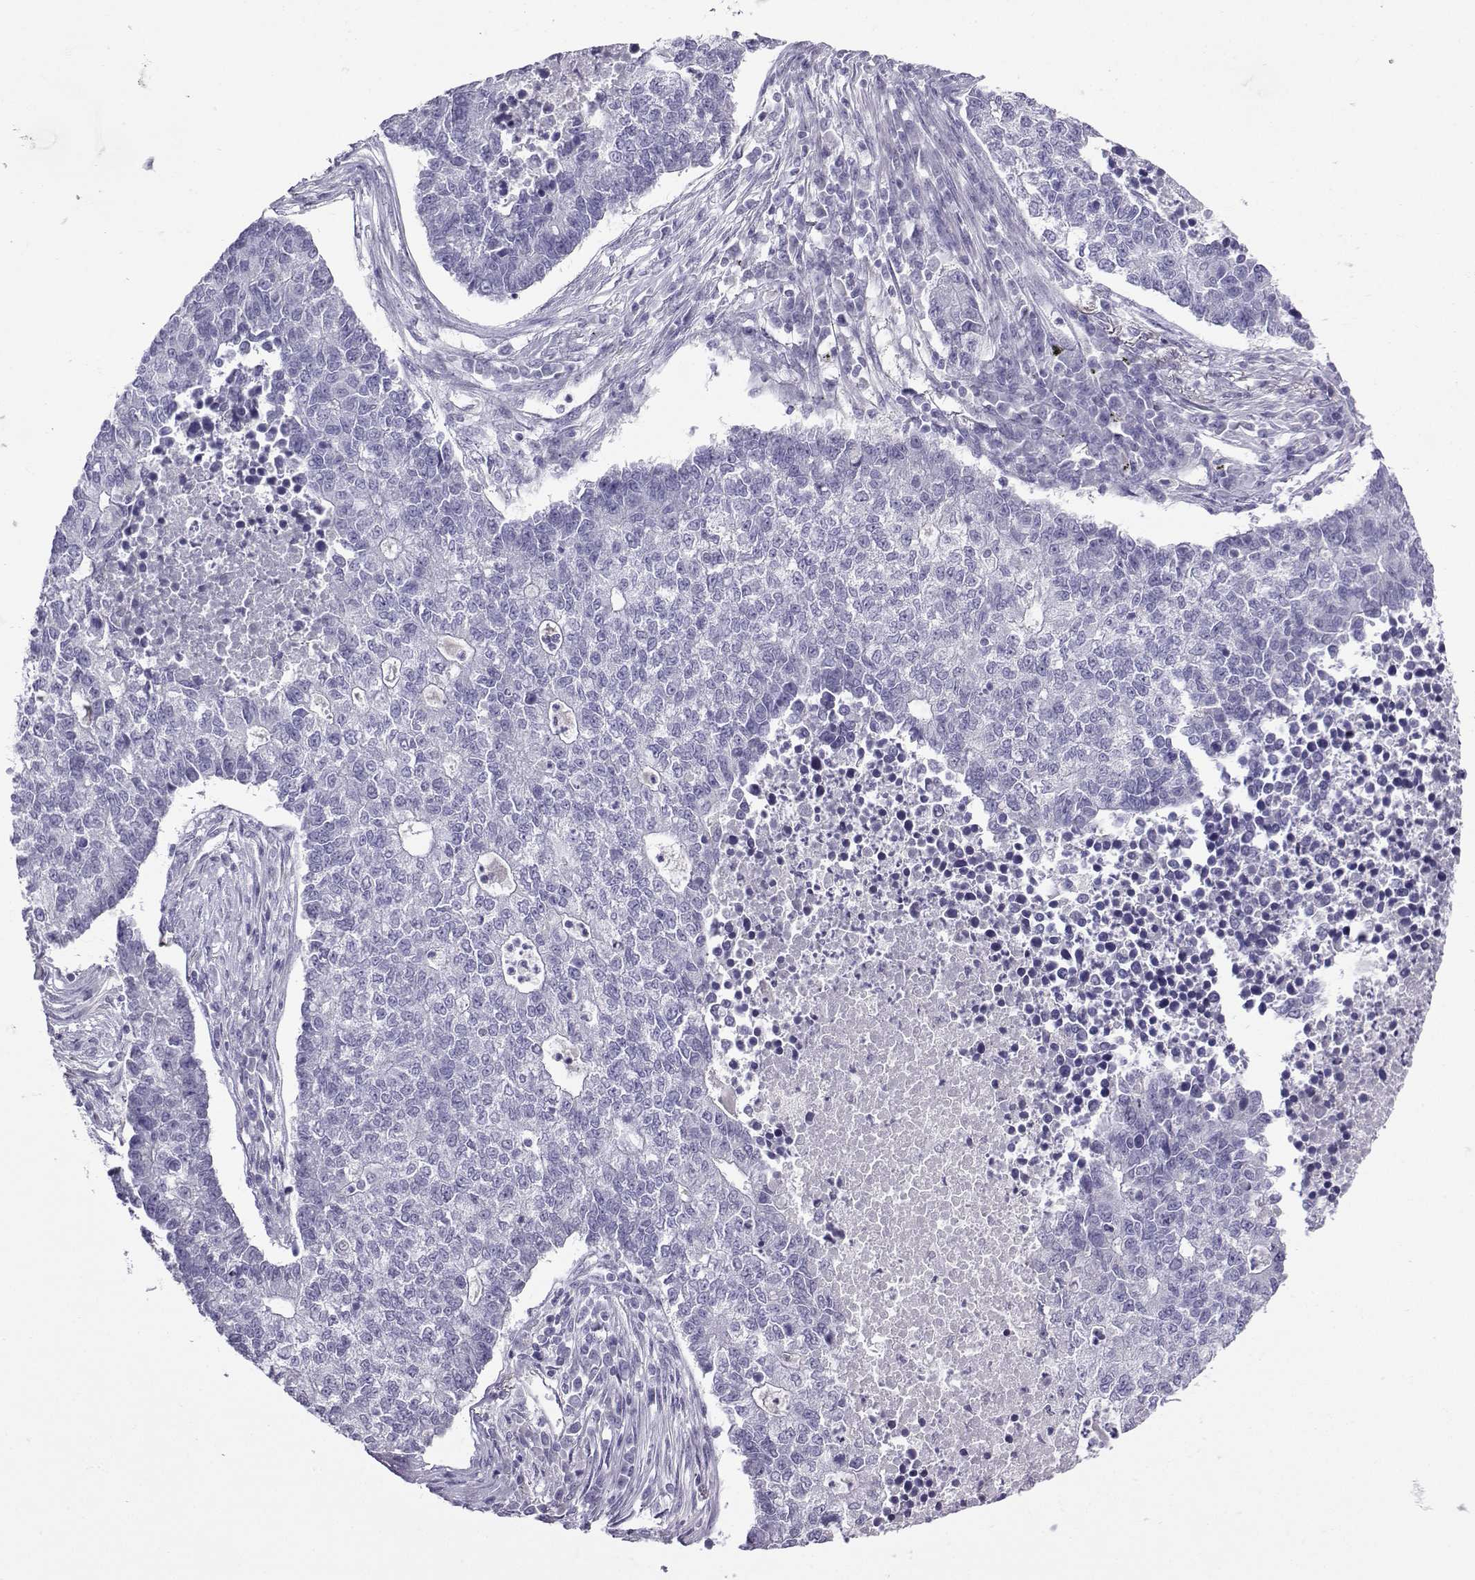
{"staining": {"intensity": "negative", "quantity": "none", "location": "none"}, "tissue": "lung cancer", "cell_type": "Tumor cells", "image_type": "cancer", "snomed": [{"axis": "morphology", "description": "Adenocarcinoma, NOS"}, {"axis": "topography", "description": "Lung"}], "caption": "Lung adenocarcinoma stained for a protein using immunohistochemistry shows no expression tumor cells.", "gene": "FBXO24", "patient": {"sex": "male", "age": 57}}